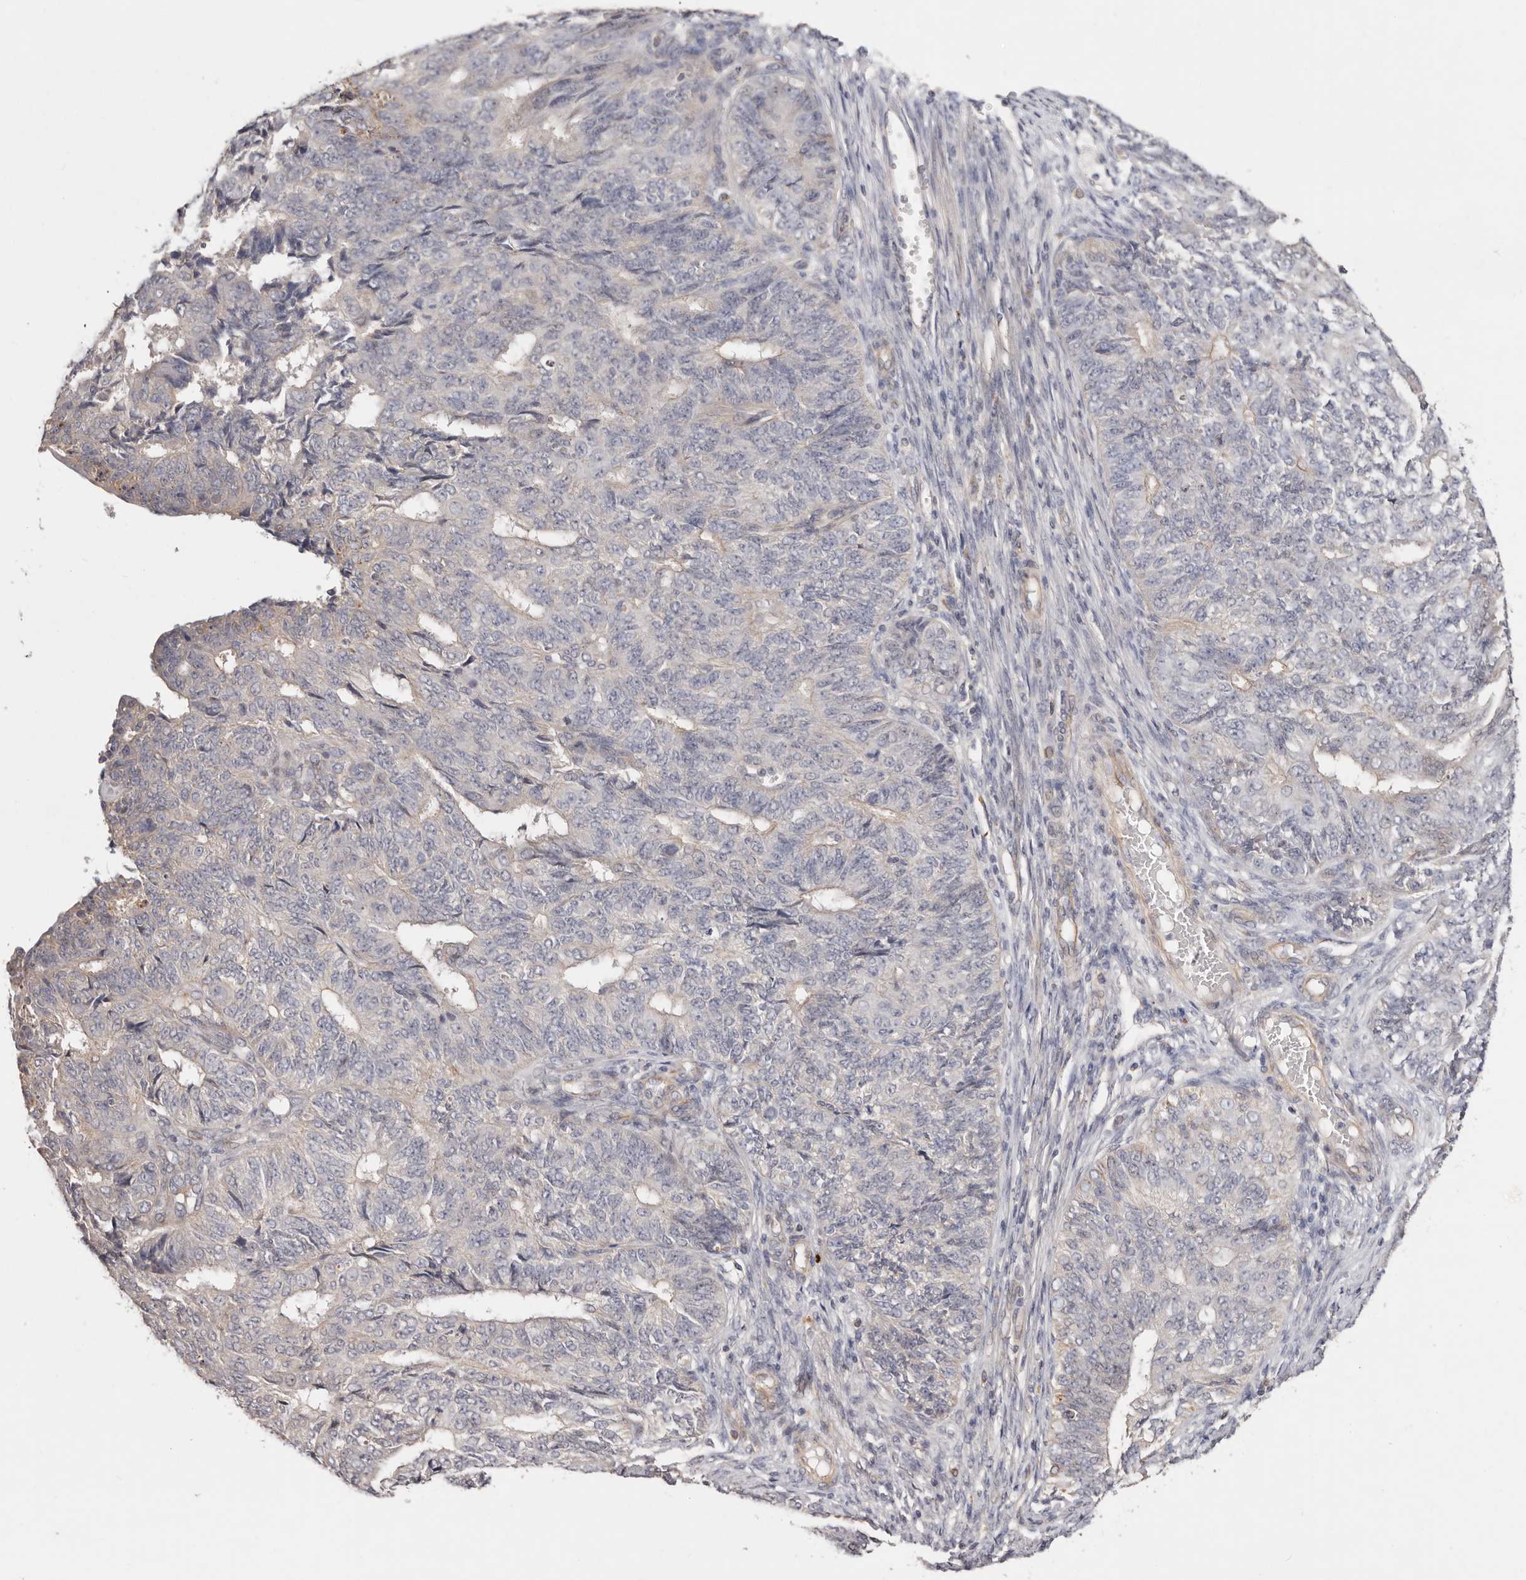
{"staining": {"intensity": "negative", "quantity": "none", "location": "none"}, "tissue": "endometrial cancer", "cell_type": "Tumor cells", "image_type": "cancer", "snomed": [{"axis": "morphology", "description": "Adenocarcinoma, NOS"}, {"axis": "topography", "description": "Endometrium"}], "caption": "Tumor cells show no significant positivity in endometrial cancer.", "gene": "THBS3", "patient": {"sex": "female", "age": 32}}